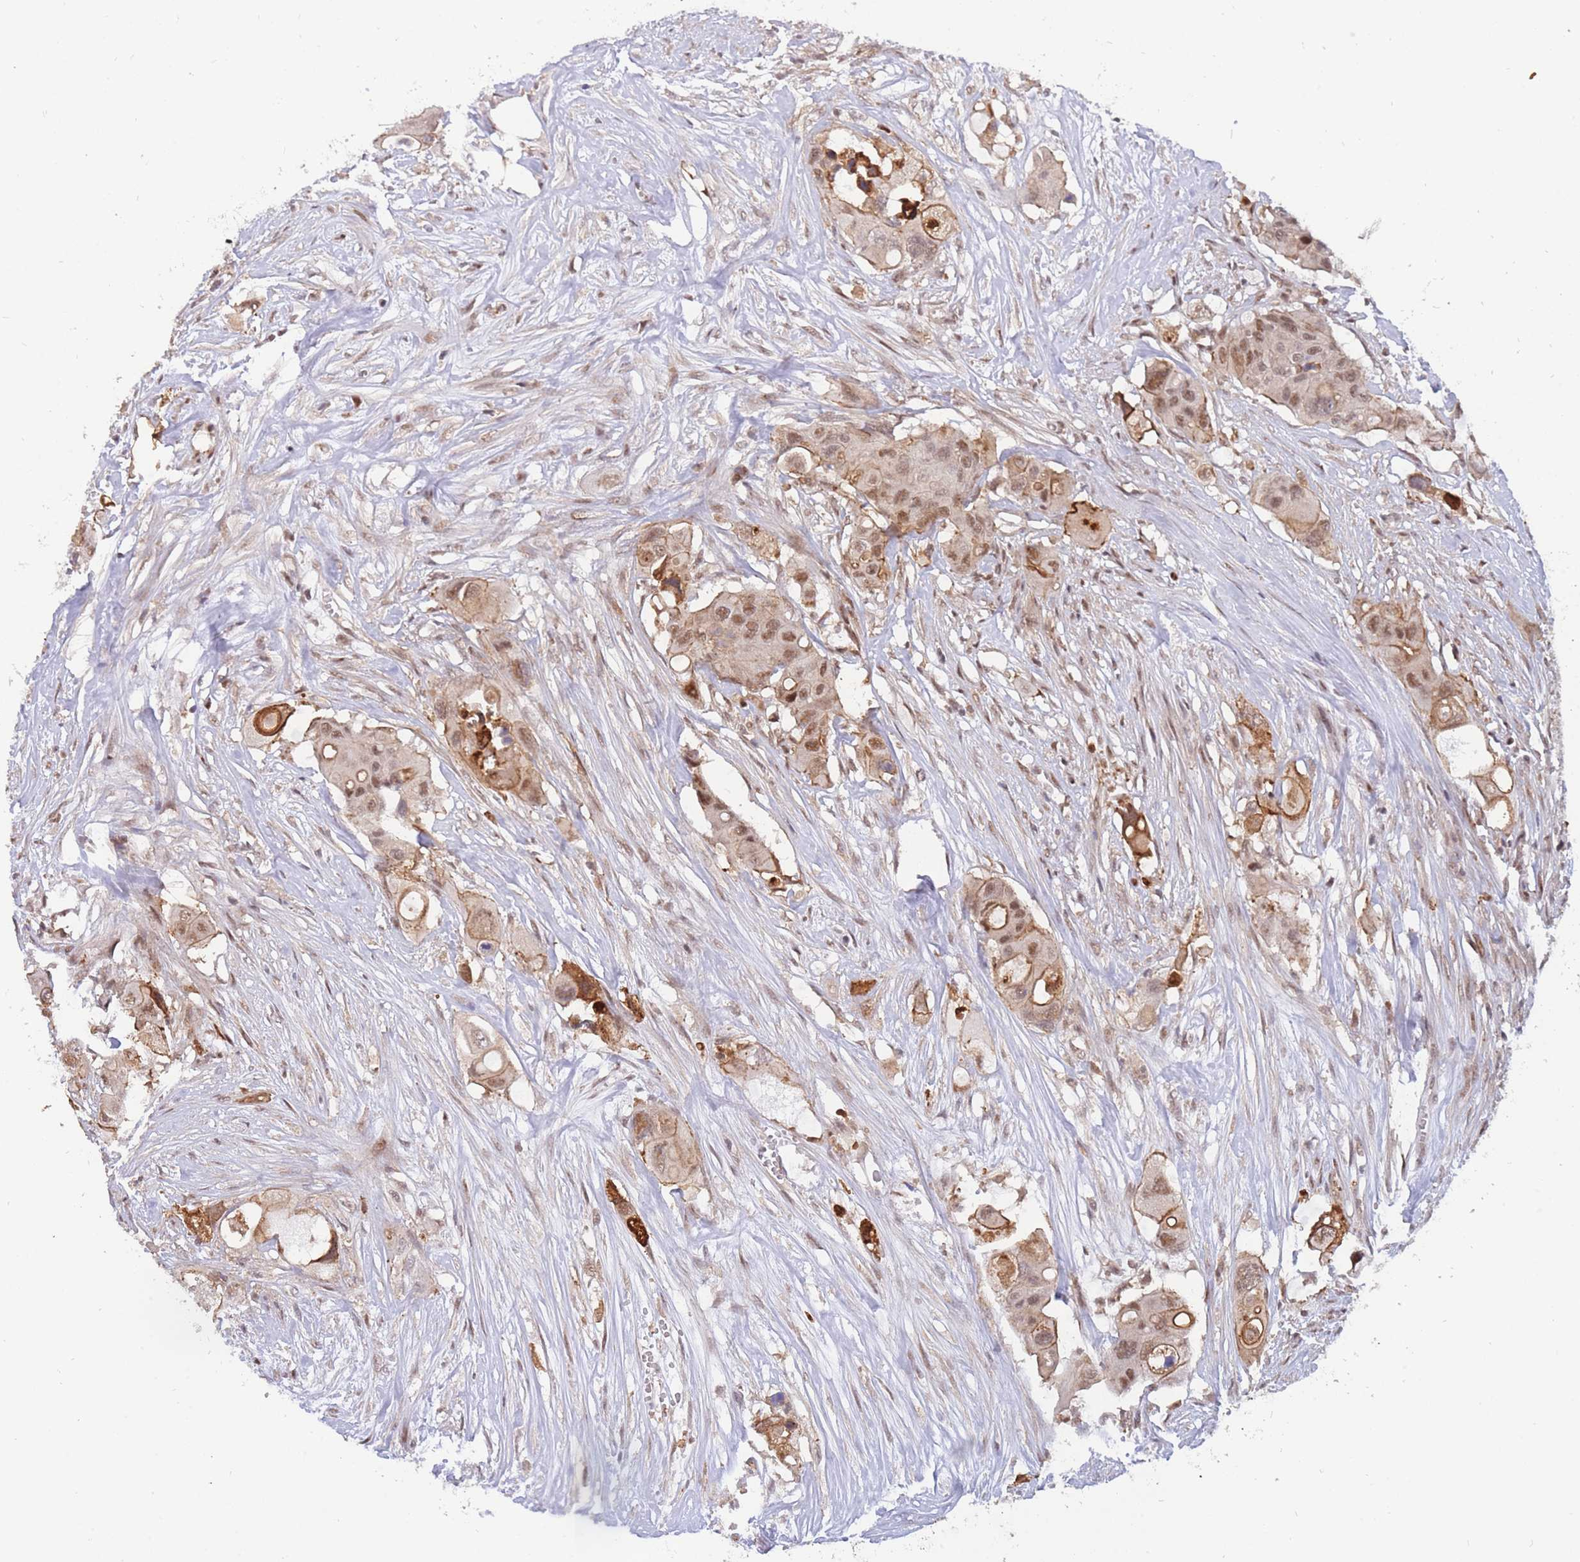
{"staining": {"intensity": "moderate", "quantity": ">75%", "location": "cytoplasmic/membranous,nuclear"}, "tissue": "colorectal cancer", "cell_type": "Tumor cells", "image_type": "cancer", "snomed": [{"axis": "morphology", "description": "Adenocarcinoma, NOS"}, {"axis": "topography", "description": "Colon"}], "caption": "DAB immunohistochemical staining of human colorectal cancer (adenocarcinoma) exhibits moderate cytoplasmic/membranous and nuclear protein staining in approximately >75% of tumor cells.", "gene": "BOD1L1", "patient": {"sex": "male", "age": 77}}